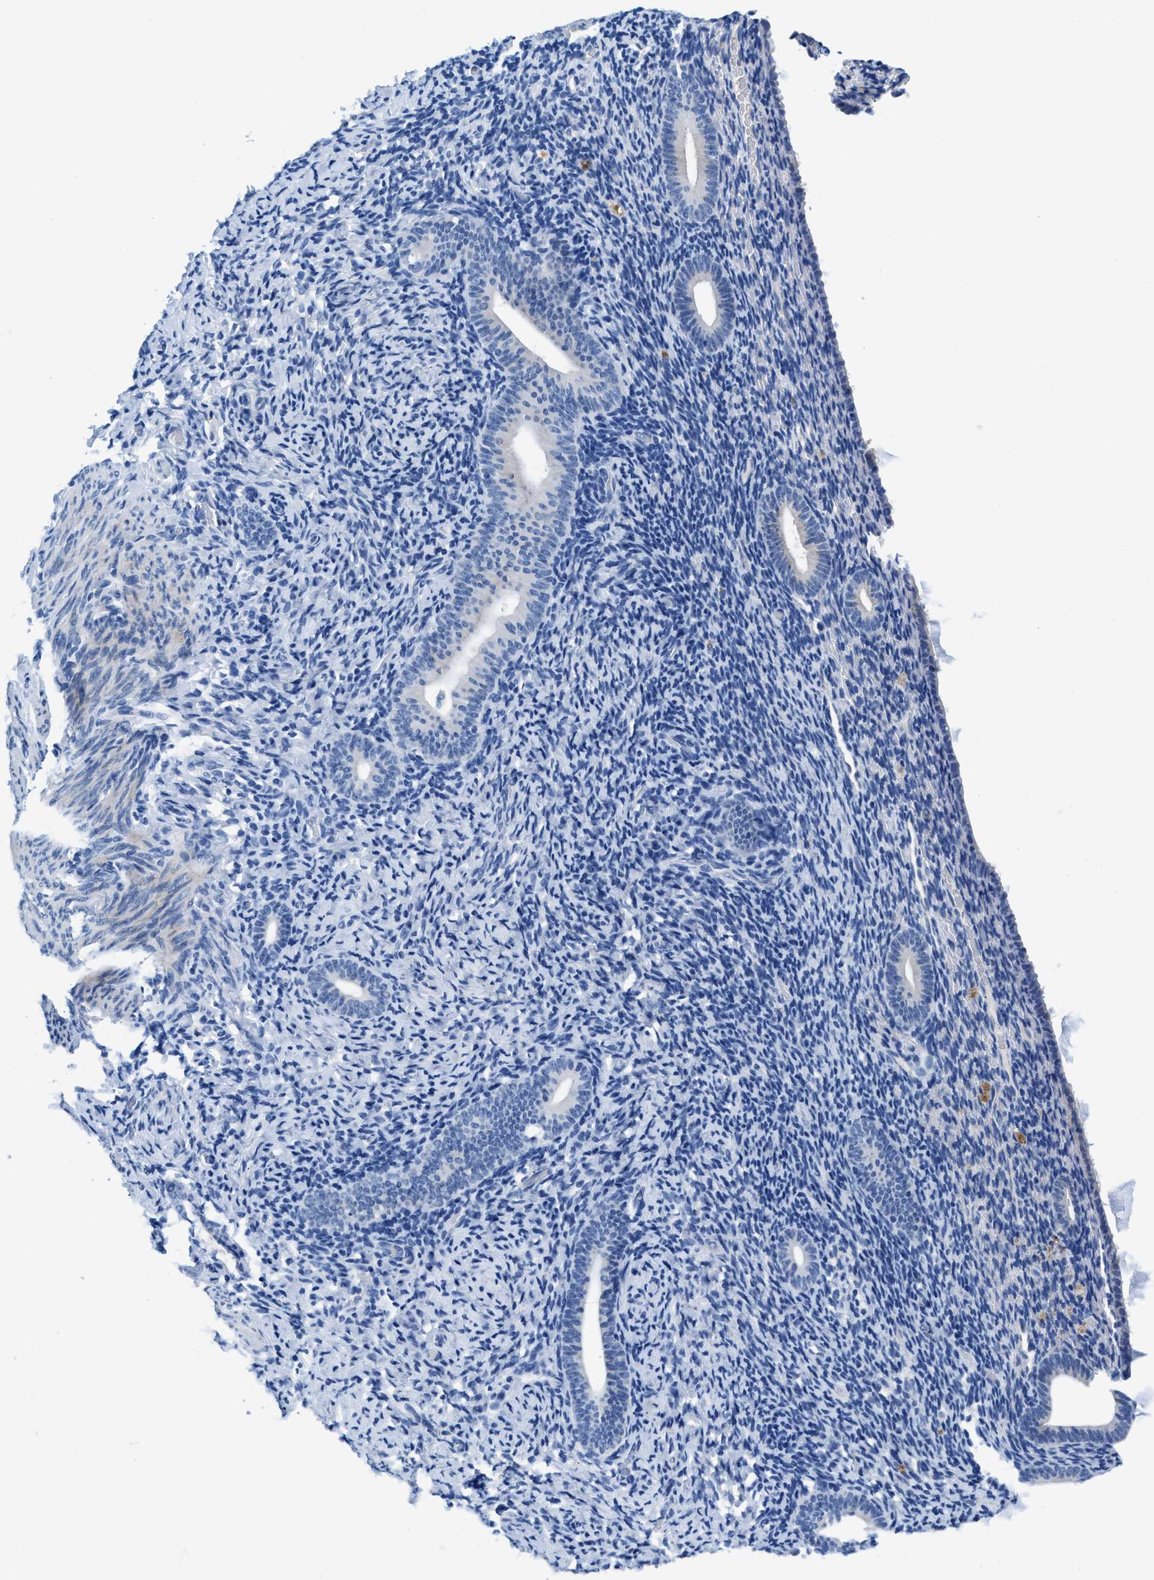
{"staining": {"intensity": "negative", "quantity": "none", "location": "none"}, "tissue": "endometrium", "cell_type": "Cells in endometrial stroma", "image_type": "normal", "snomed": [{"axis": "morphology", "description": "Normal tissue, NOS"}, {"axis": "topography", "description": "Endometrium"}], "caption": "Immunohistochemistry (IHC) image of unremarkable endometrium: human endometrium stained with DAB (3,3'-diaminobenzidine) displays no significant protein expression in cells in endometrial stroma.", "gene": "SLFN13", "patient": {"sex": "female", "age": 51}}